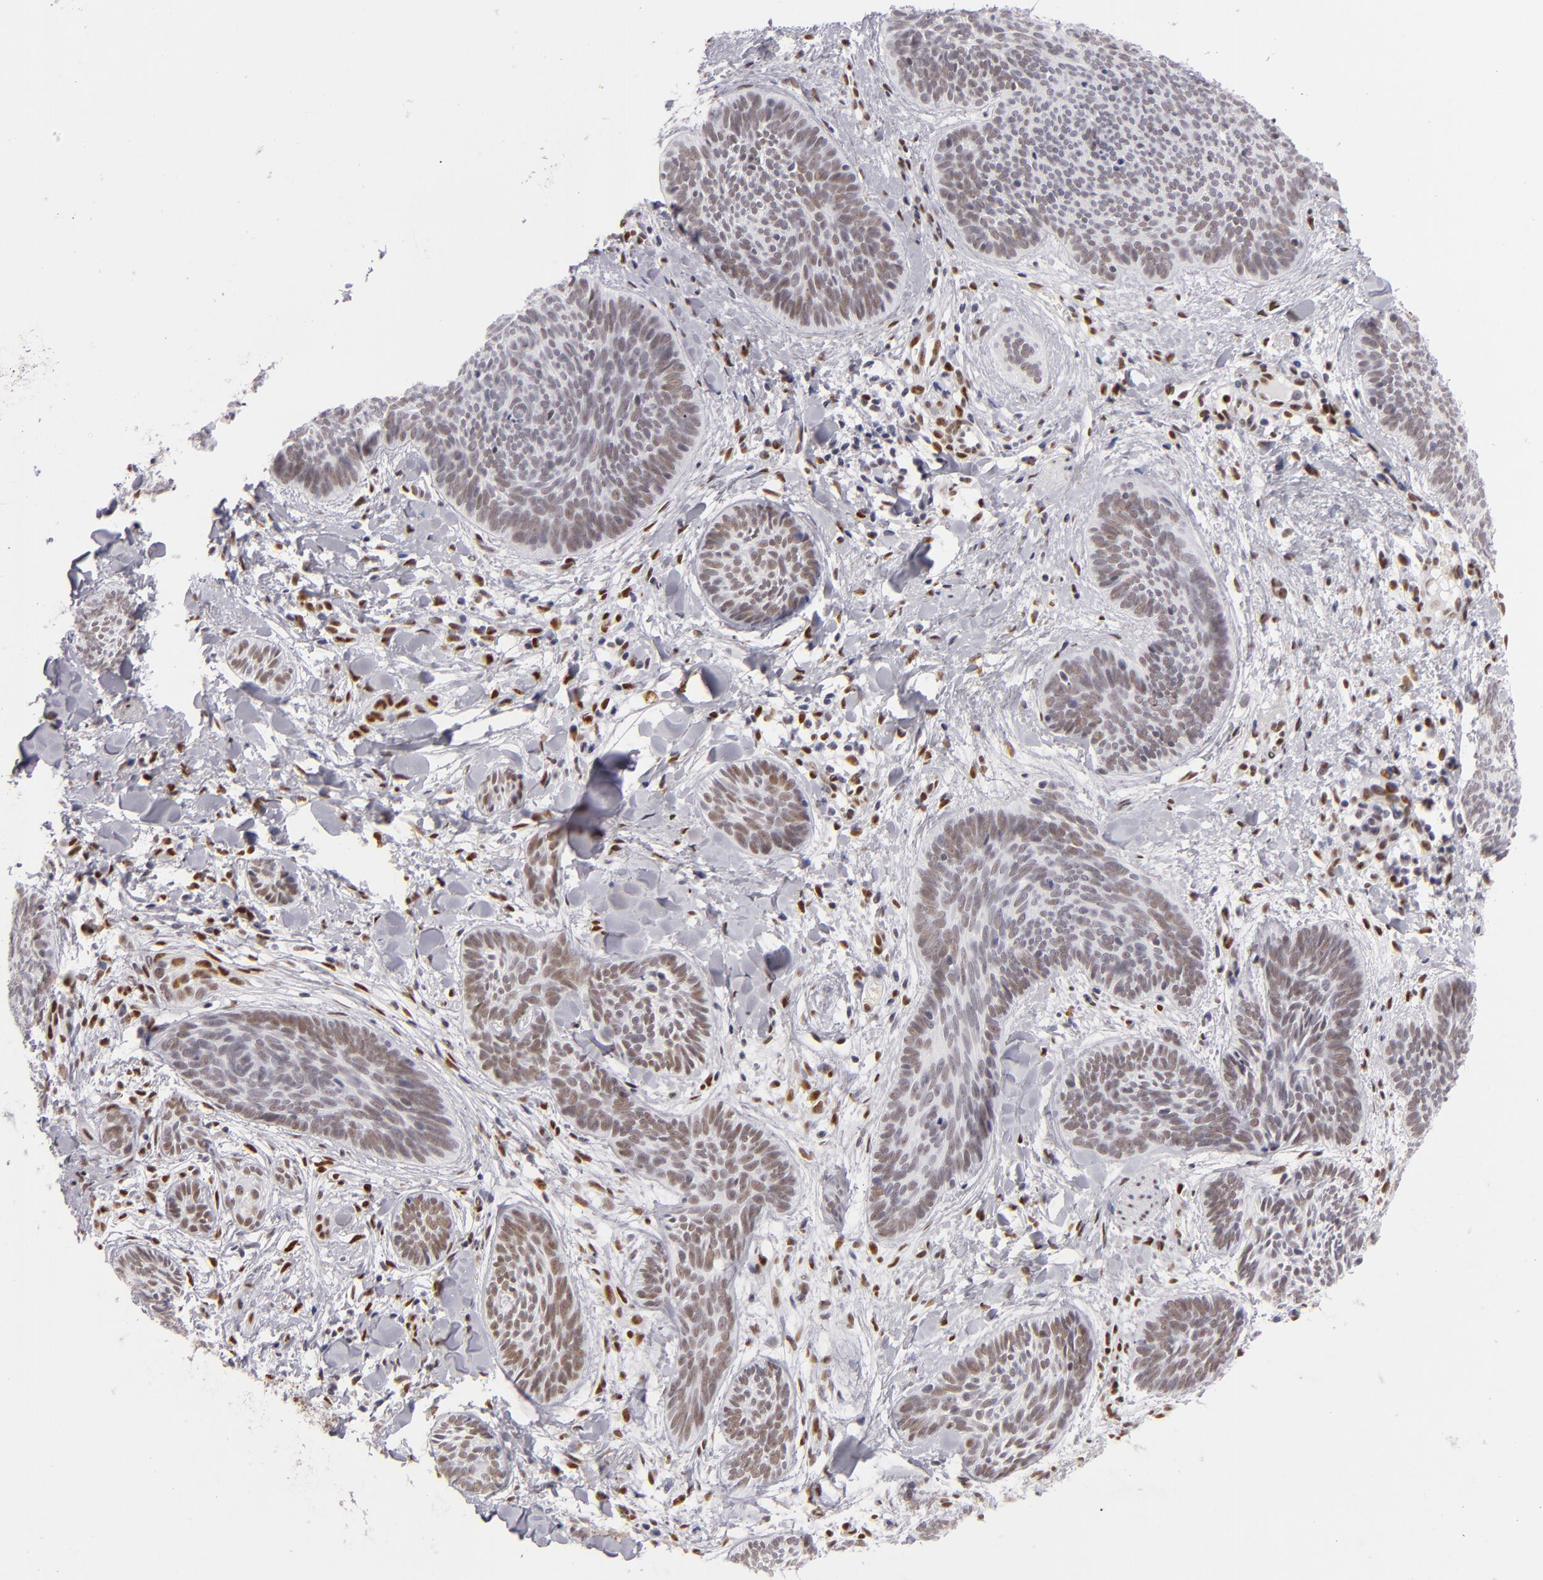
{"staining": {"intensity": "weak", "quantity": "25%-75%", "location": "nuclear"}, "tissue": "skin cancer", "cell_type": "Tumor cells", "image_type": "cancer", "snomed": [{"axis": "morphology", "description": "Basal cell carcinoma"}, {"axis": "topography", "description": "Skin"}], "caption": "About 25%-75% of tumor cells in skin cancer (basal cell carcinoma) reveal weak nuclear protein expression as visualized by brown immunohistochemical staining.", "gene": "TOP3A", "patient": {"sex": "female", "age": 81}}